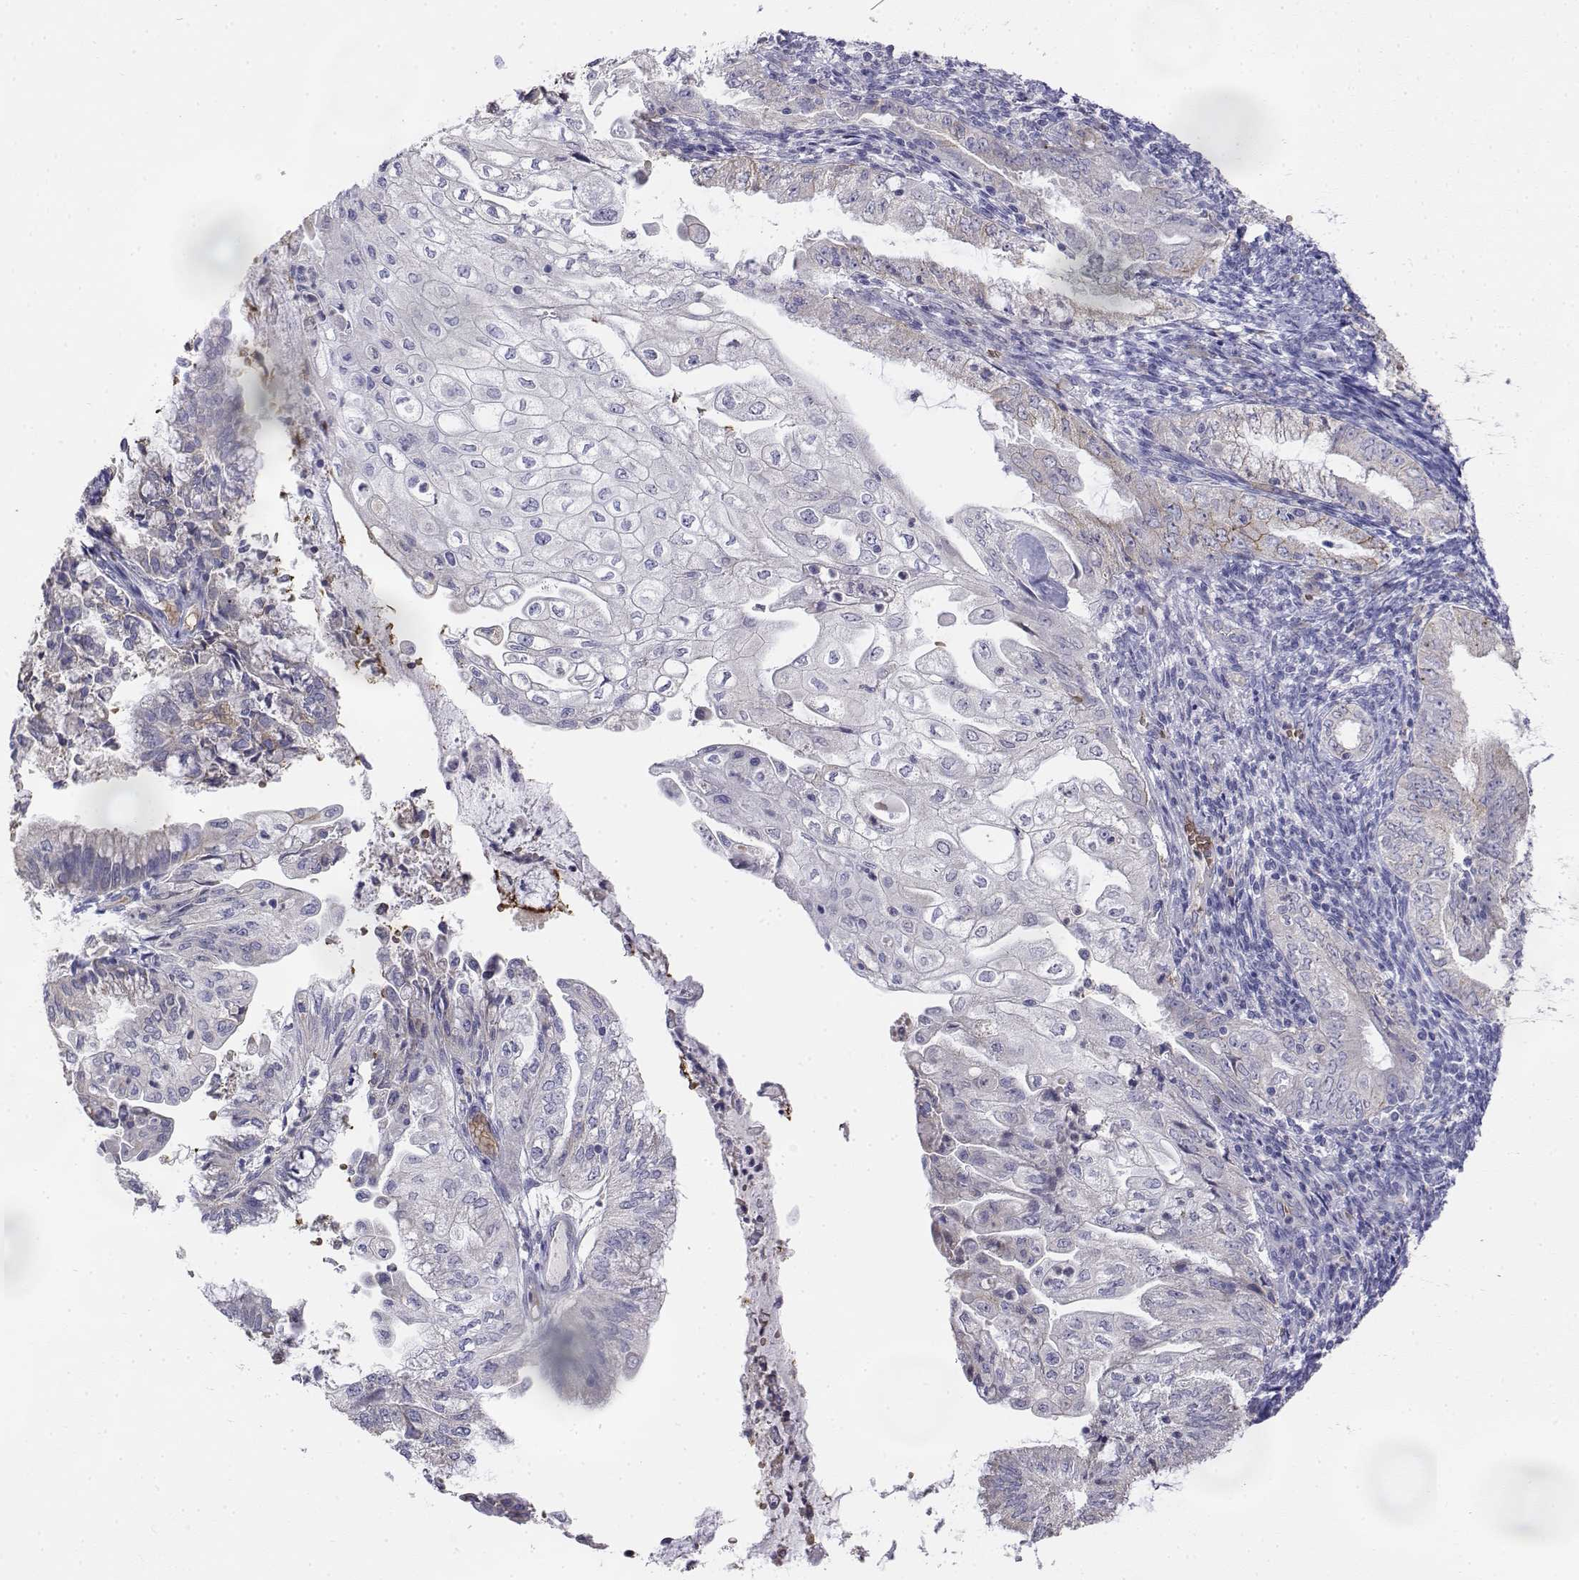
{"staining": {"intensity": "negative", "quantity": "none", "location": "none"}, "tissue": "endometrial cancer", "cell_type": "Tumor cells", "image_type": "cancer", "snomed": [{"axis": "morphology", "description": "Adenocarcinoma, NOS"}, {"axis": "topography", "description": "Endometrium"}], "caption": "Human adenocarcinoma (endometrial) stained for a protein using immunohistochemistry (IHC) shows no expression in tumor cells.", "gene": "CADM1", "patient": {"sex": "female", "age": 55}}